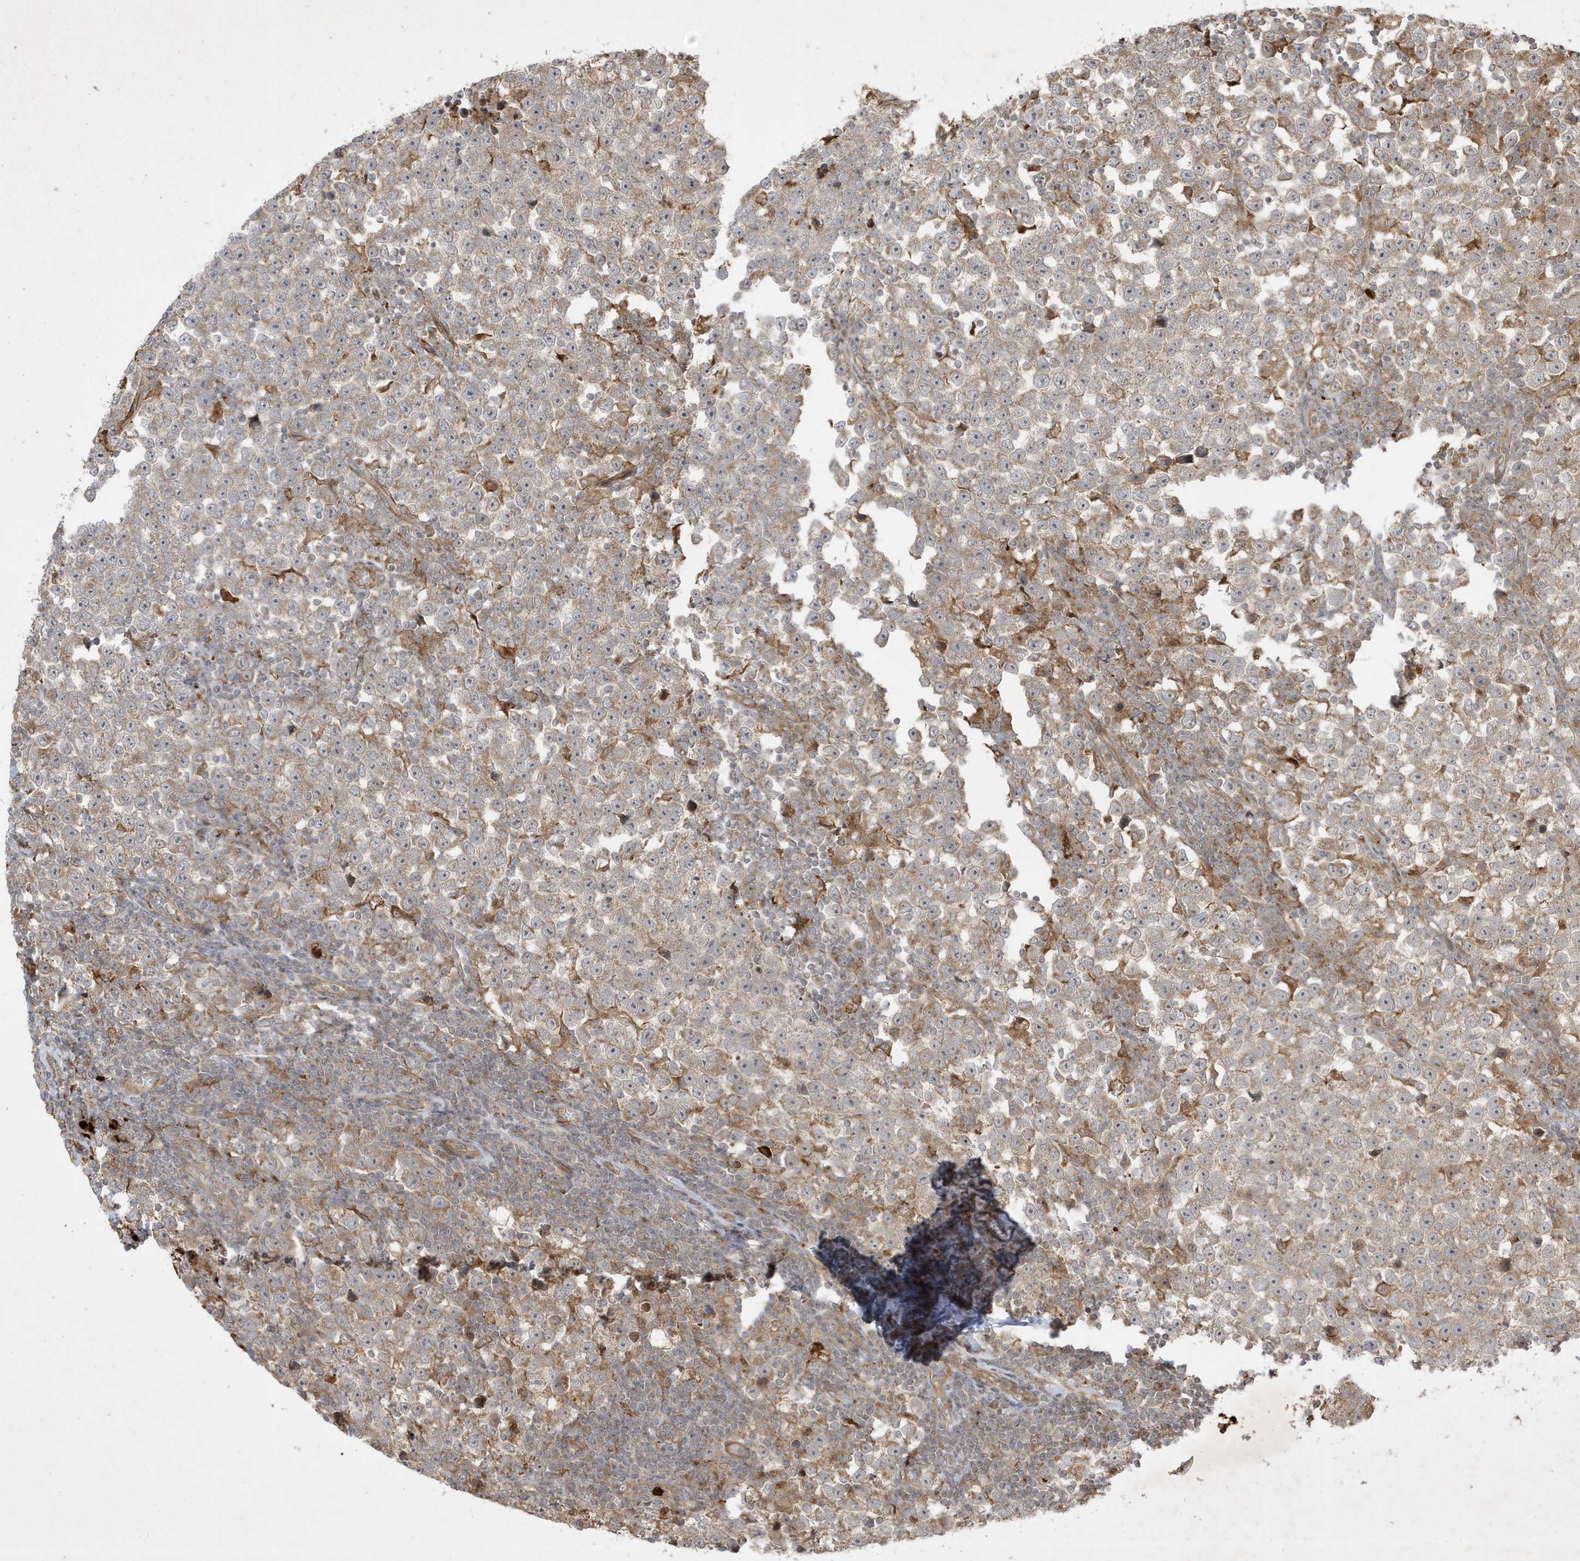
{"staining": {"intensity": "weak", "quantity": ">75%", "location": "cytoplasmic/membranous"}, "tissue": "testis cancer", "cell_type": "Tumor cells", "image_type": "cancer", "snomed": [{"axis": "morphology", "description": "Normal tissue, NOS"}, {"axis": "morphology", "description": "Seminoma, NOS"}, {"axis": "topography", "description": "Testis"}], "caption": "A brown stain shows weak cytoplasmic/membranous expression of a protein in testis cancer tumor cells.", "gene": "IFT57", "patient": {"sex": "male", "age": 43}}